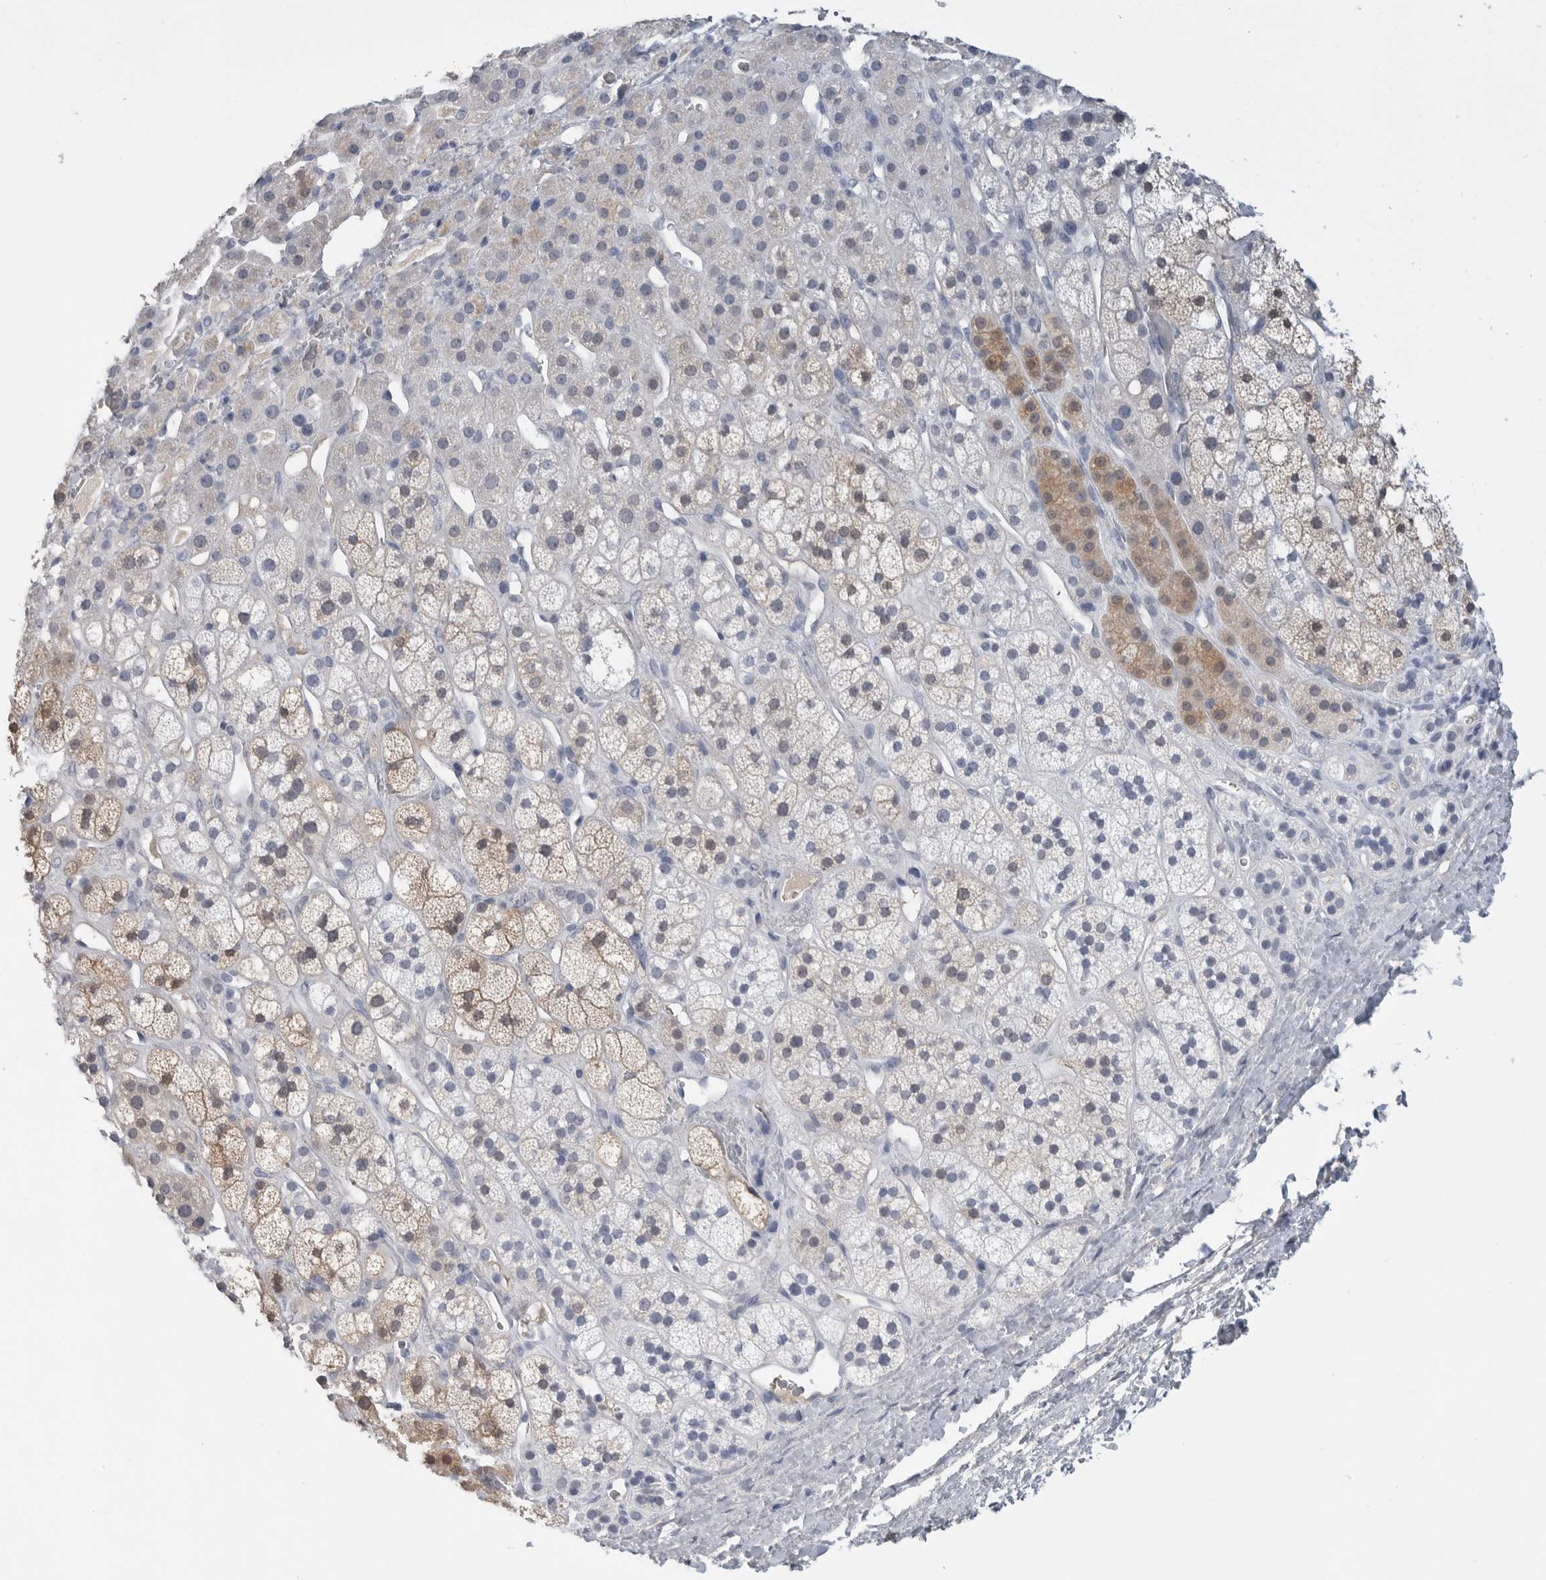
{"staining": {"intensity": "moderate", "quantity": "<25%", "location": "cytoplasmic/membranous"}, "tissue": "adrenal gland", "cell_type": "Glandular cells", "image_type": "normal", "snomed": [{"axis": "morphology", "description": "Normal tissue, NOS"}, {"axis": "topography", "description": "Adrenal gland"}], "caption": "The photomicrograph demonstrates a brown stain indicating the presence of a protein in the cytoplasmic/membranous of glandular cells in adrenal gland.", "gene": "FABP6", "patient": {"sex": "male", "age": 56}}